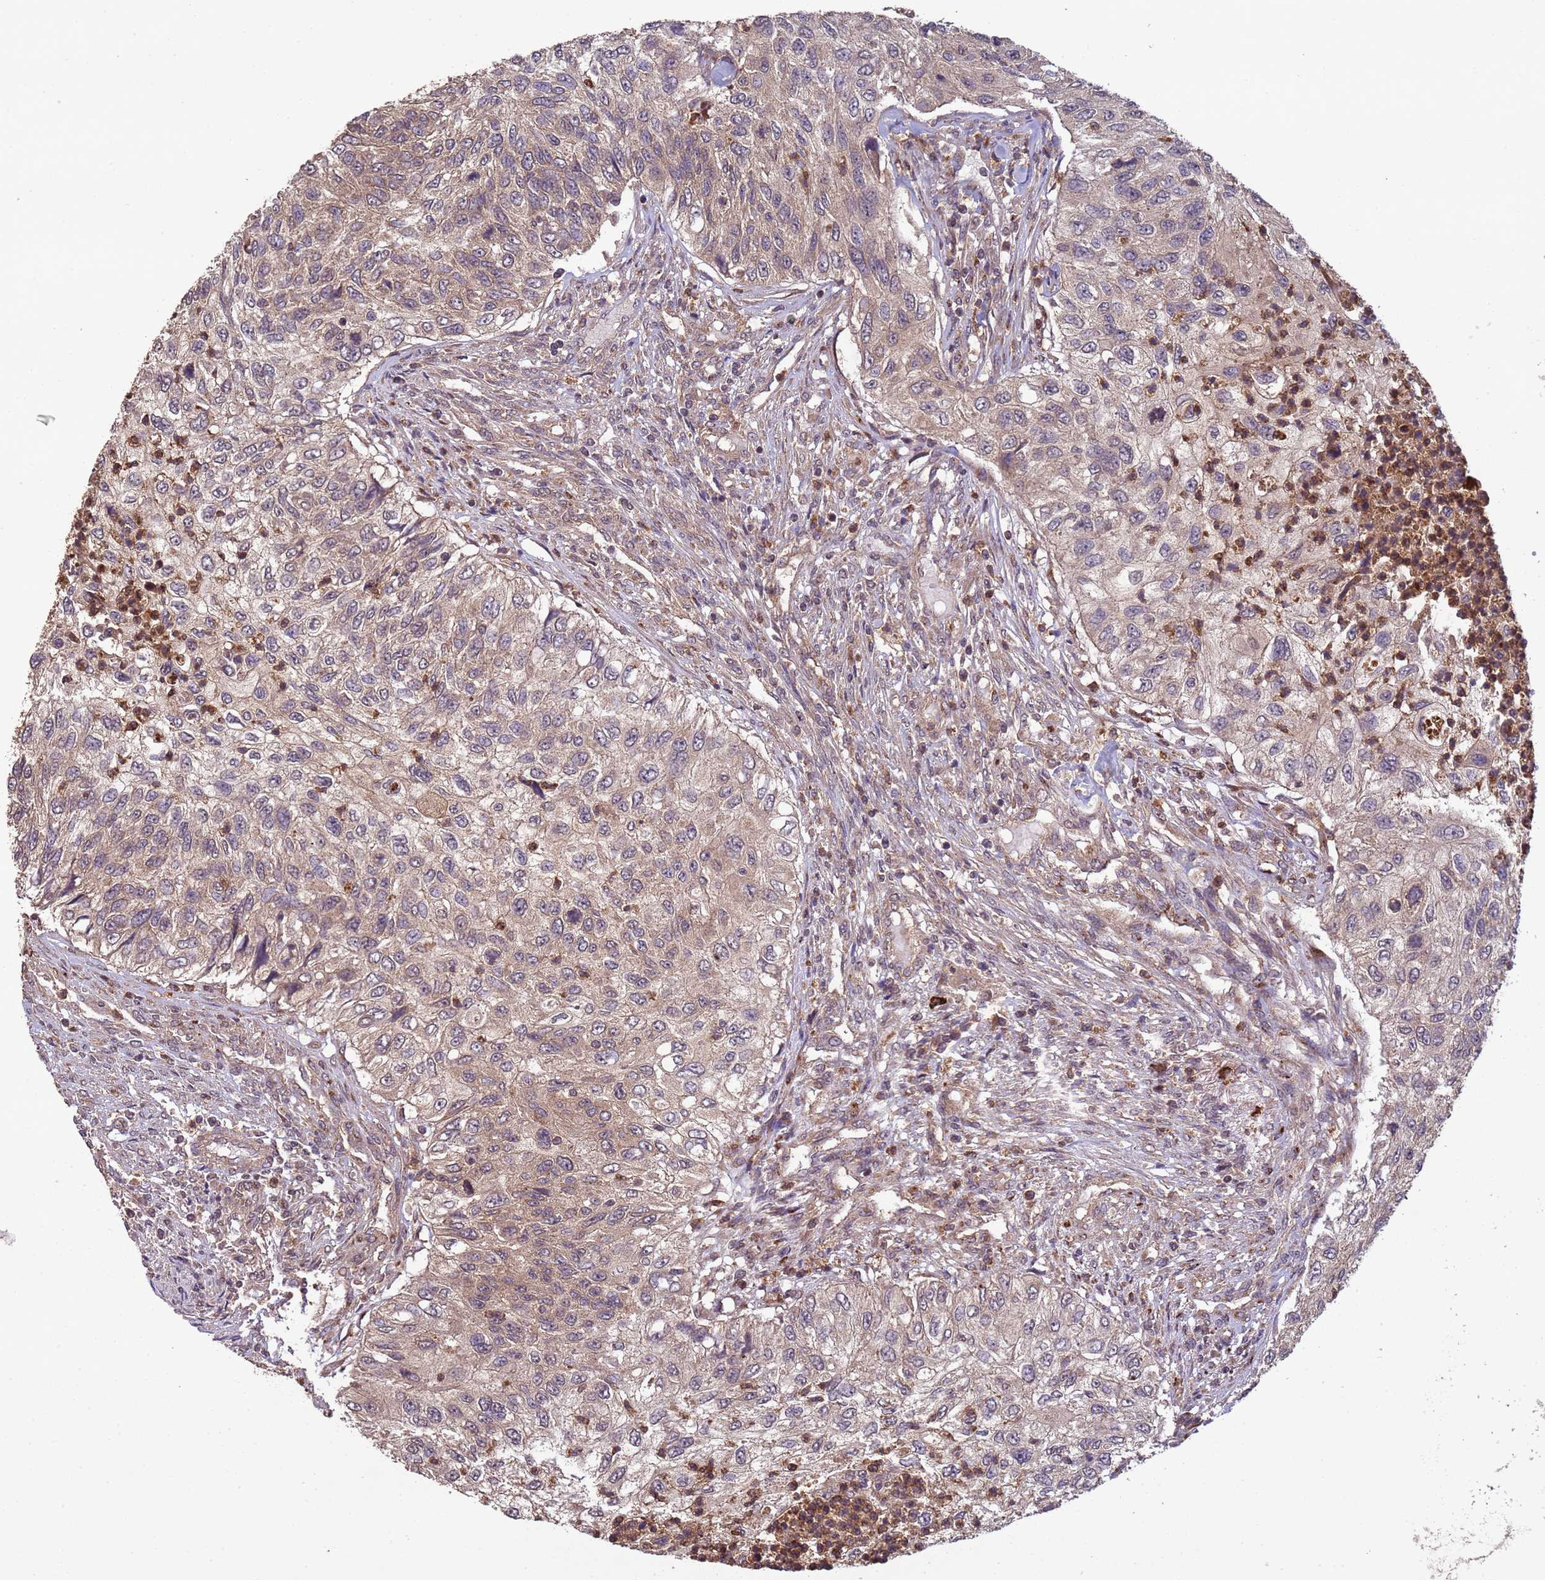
{"staining": {"intensity": "weak", "quantity": "25%-75%", "location": "cytoplasmic/membranous"}, "tissue": "urothelial cancer", "cell_type": "Tumor cells", "image_type": "cancer", "snomed": [{"axis": "morphology", "description": "Urothelial carcinoma, High grade"}, {"axis": "topography", "description": "Urinary bladder"}], "caption": "Immunohistochemical staining of high-grade urothelial carcinoma demonstrates low levels of weak cytoplasmic/membranous staining in approximately 25%-75% of tumor cells.", "gene": "FASTKD1", "patient": {"sex": "female", "age": 60}}